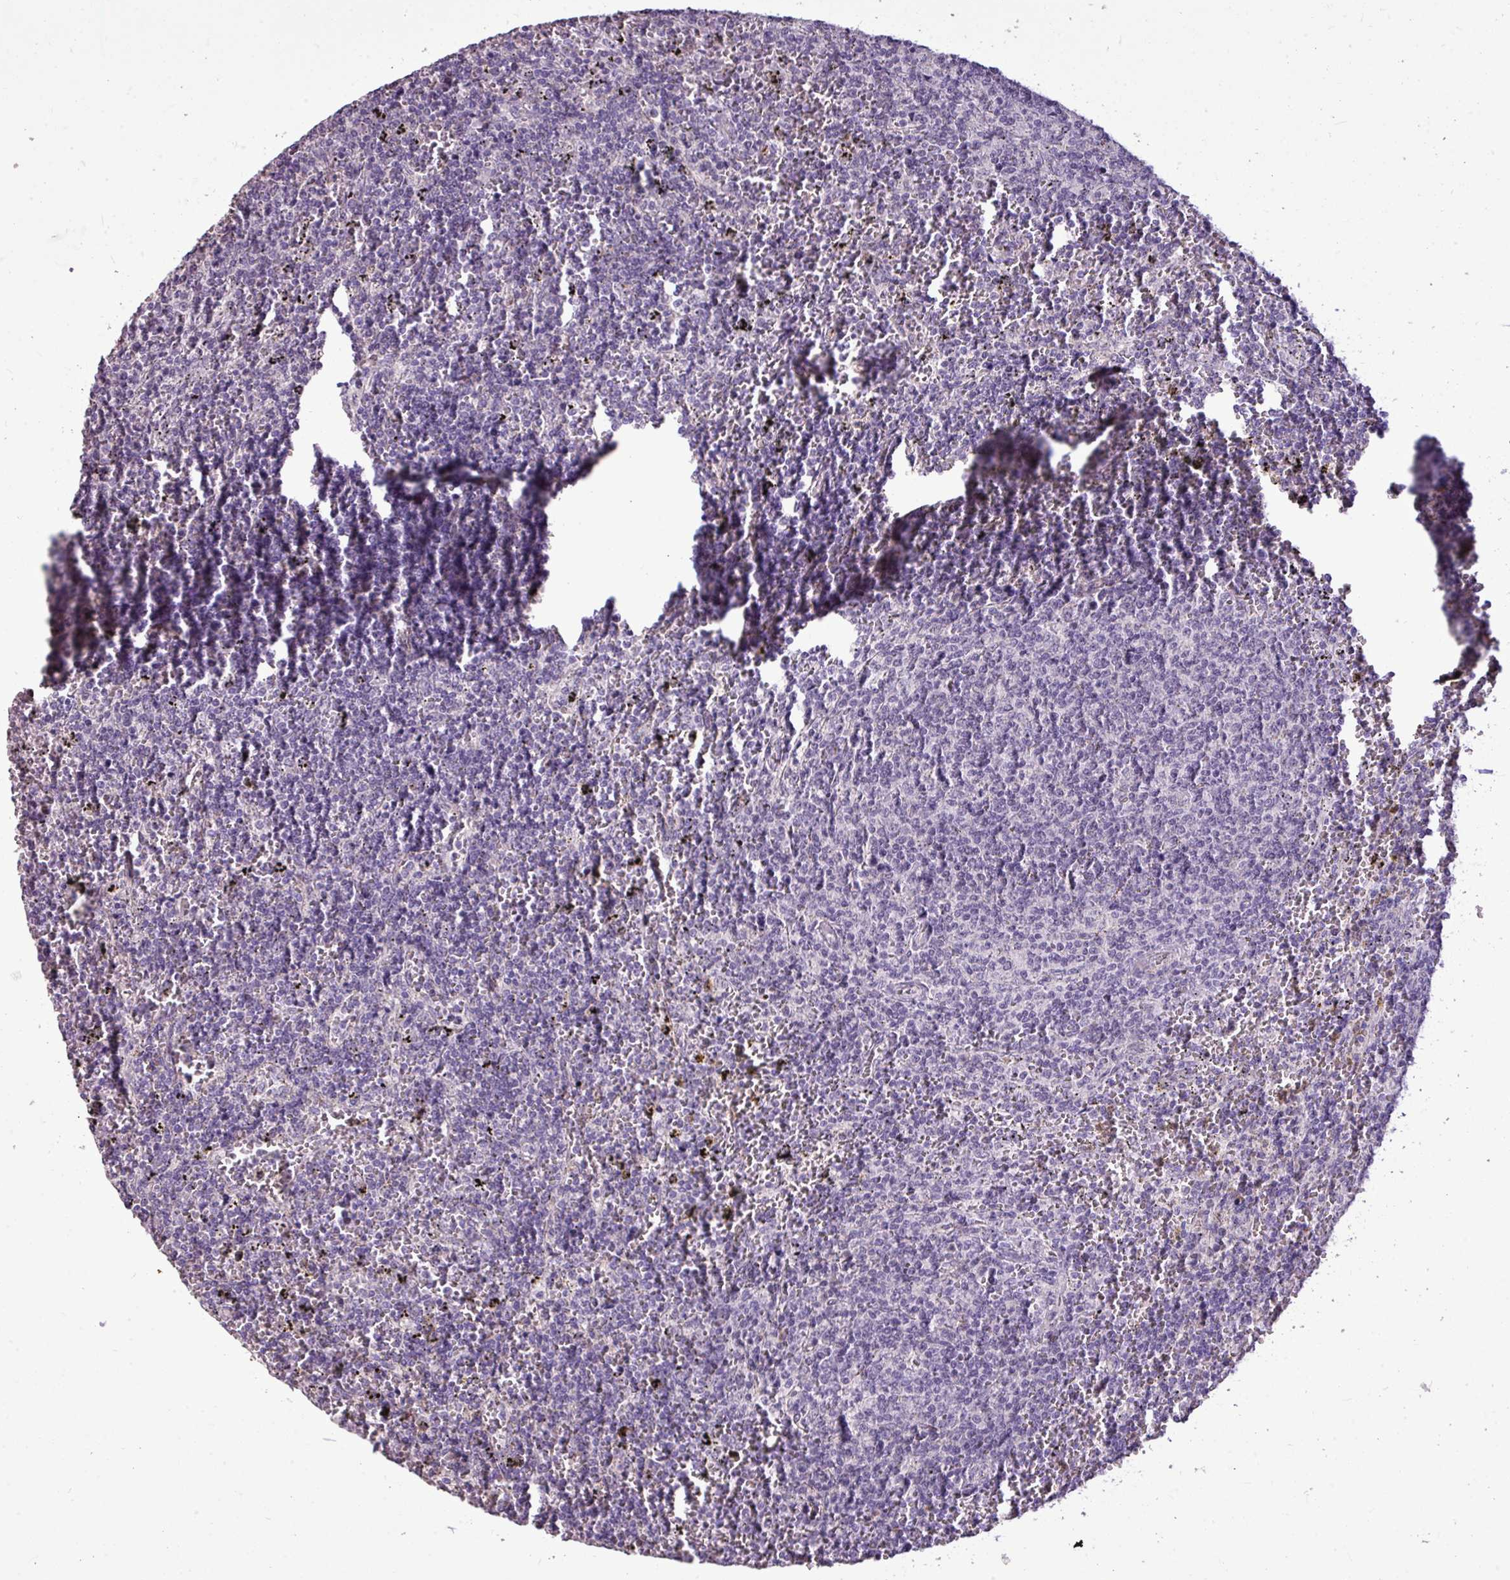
{"staining": {"intensity": "negative", "quantity": "none", "location": "none"}, "tissue": "lymphoma", "cell_type": "Tumor cells", "image_type": "cancer", "snomed": [{"axis": "morphology", "description": "Malignant lymphoma, non-Hodgkin's type, Low grade"}, {"axis": "topography", "description": "Spleen"}], "caption": "The immunohistochemistry (IHC) photomicrograph has no significant positivity in tumor cells of lymphoma tissue.", "gene": "ALDH2", "patient": {"sex": "female", "age": 50}}